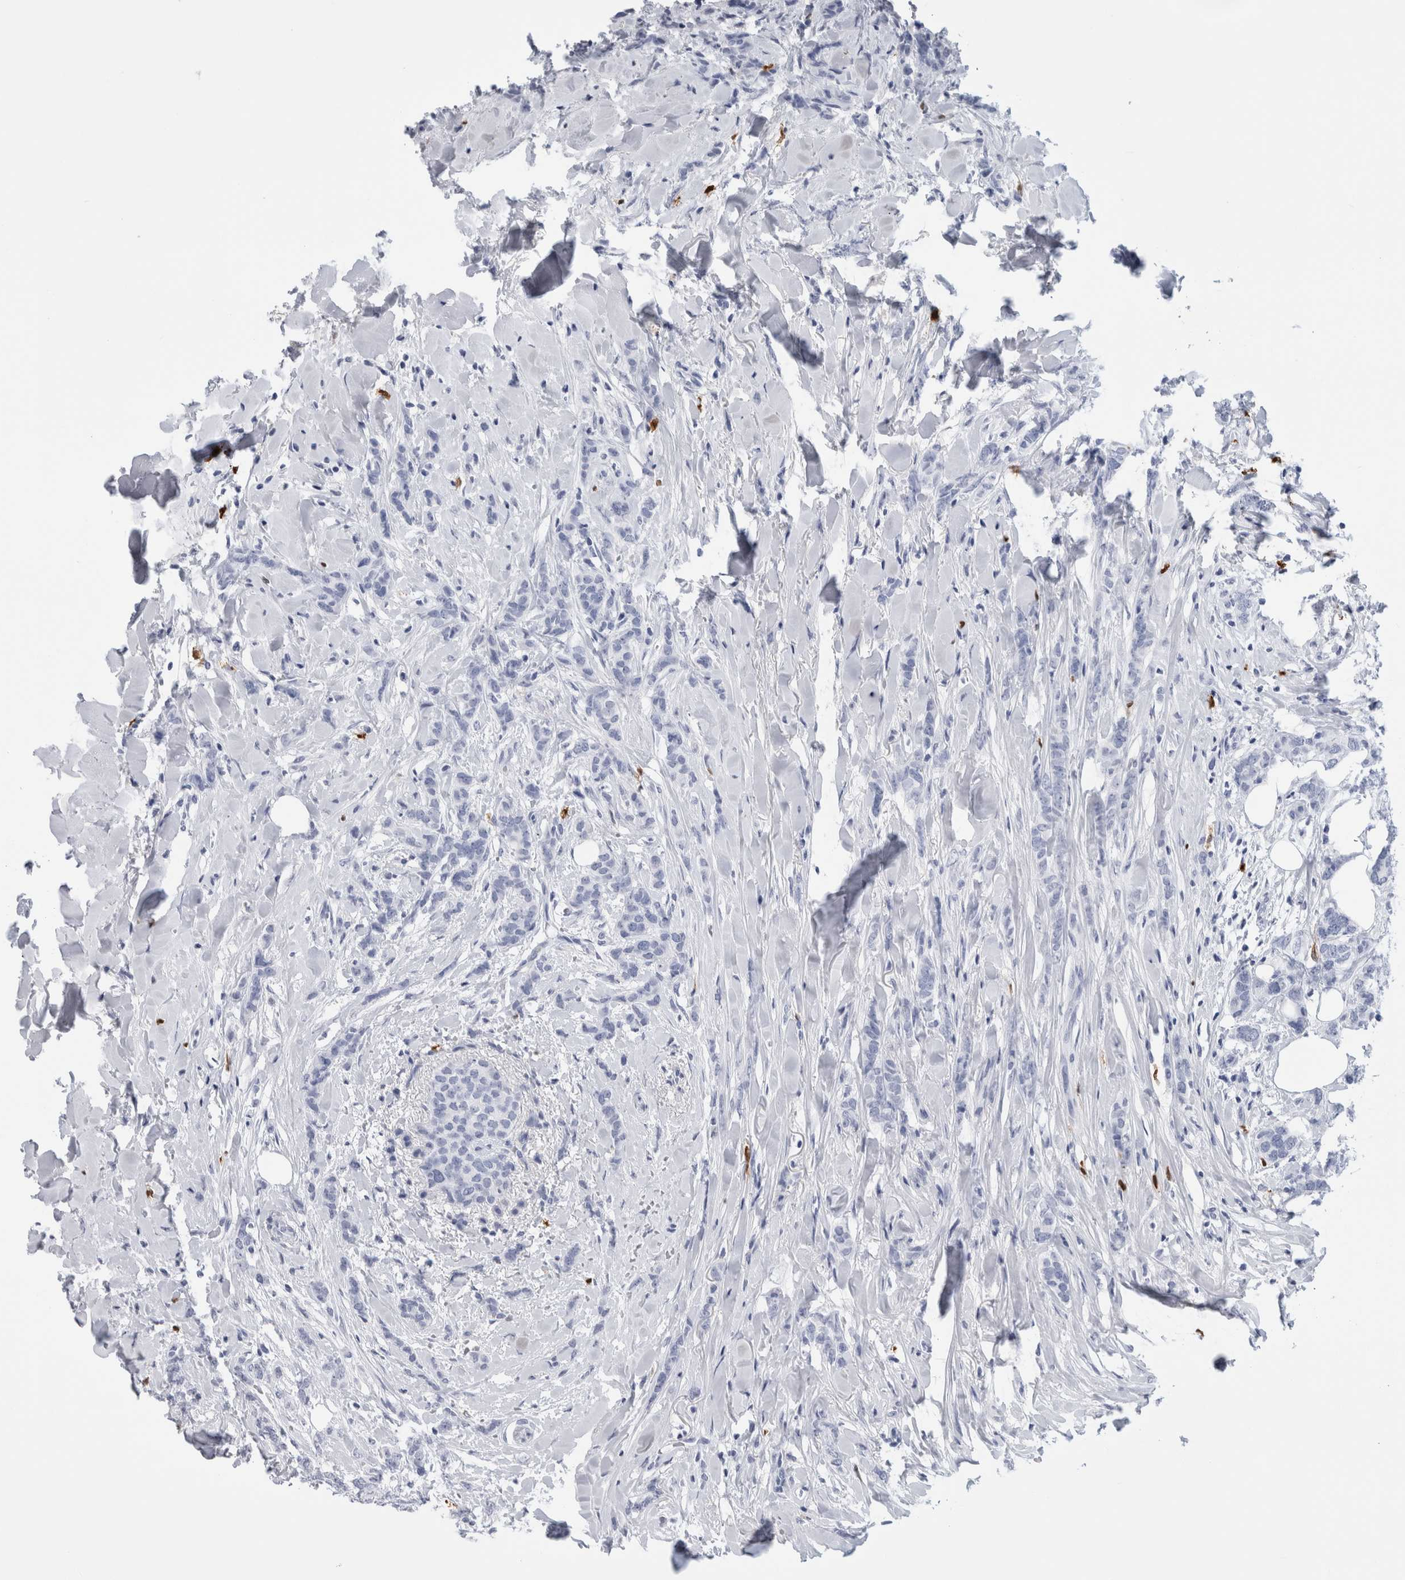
{"staining": {"intensity": "negative", "quantity": "none", "location": "none"}, "tissue": "breast cancer", "cell_type": "Tumor cells", "image_type": "cancer", "snomed": [{"axis": "morphology", "description": "Lobular carcinoma"}, {"axis": "topography", "description": "Skin"}, {"axis": "topography", "description": "Breast"}], "caption": "Immunohistochemistry (IHC) photomicrograph of breast cancer stained for a protein (brown), which reveals no staining in tumor cells.", "gene": "S100A8", "patient": {"sex": "female", "age": 46}}